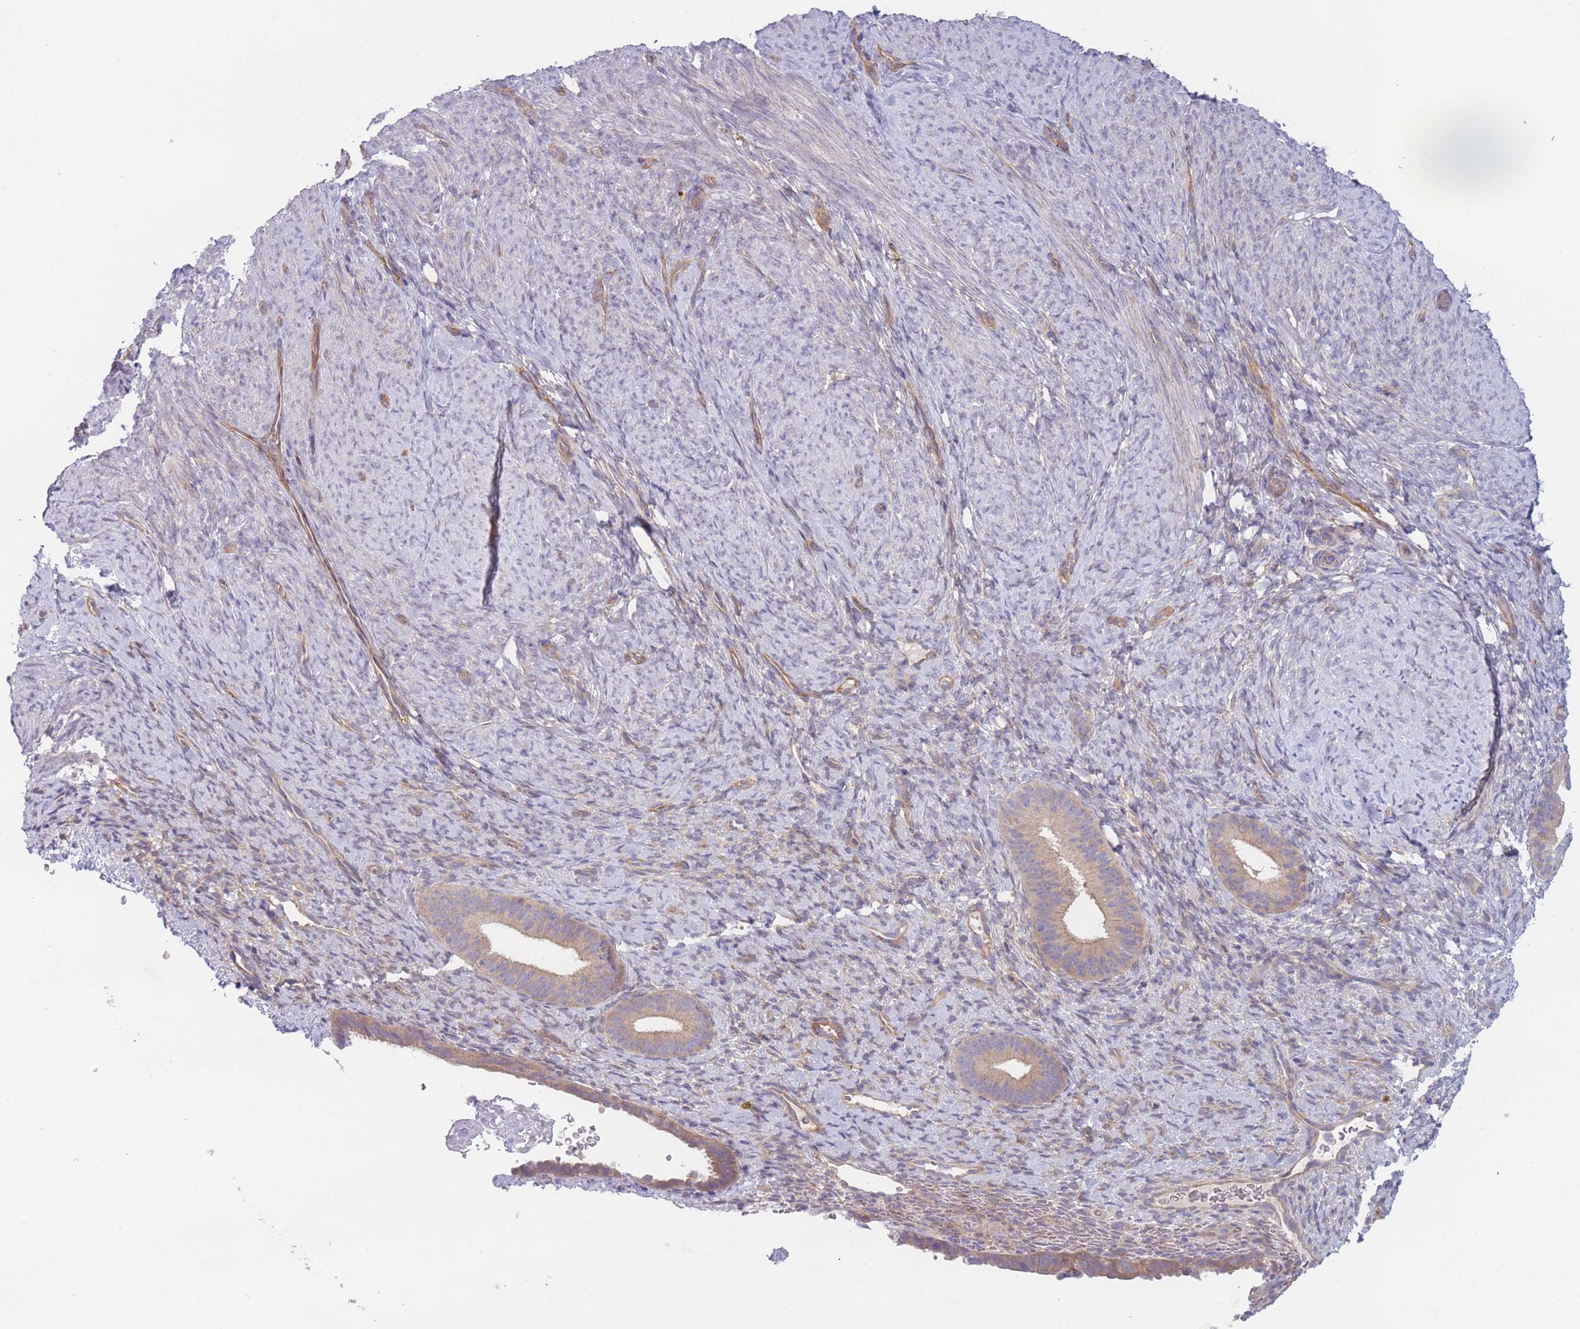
{"staining": {"intensity": "negative", "quantity": "none", "location": "none"}, "tissue": "endometrium", "cell_type": "Cells in endometrial stroma", "image_type": "normal", "snomed": [{"axis": "morphology", "description": "Normal tissue, NOS"}, {"axis": "topography", "description": "Endometrium"}], "caption": "IHC image of benign human endometrium stained for a protein (brown), which displays no positivity in cells in endometrial stroma.", "gene": "WDR93", "patient": {"sex": "female", "age": 65}}